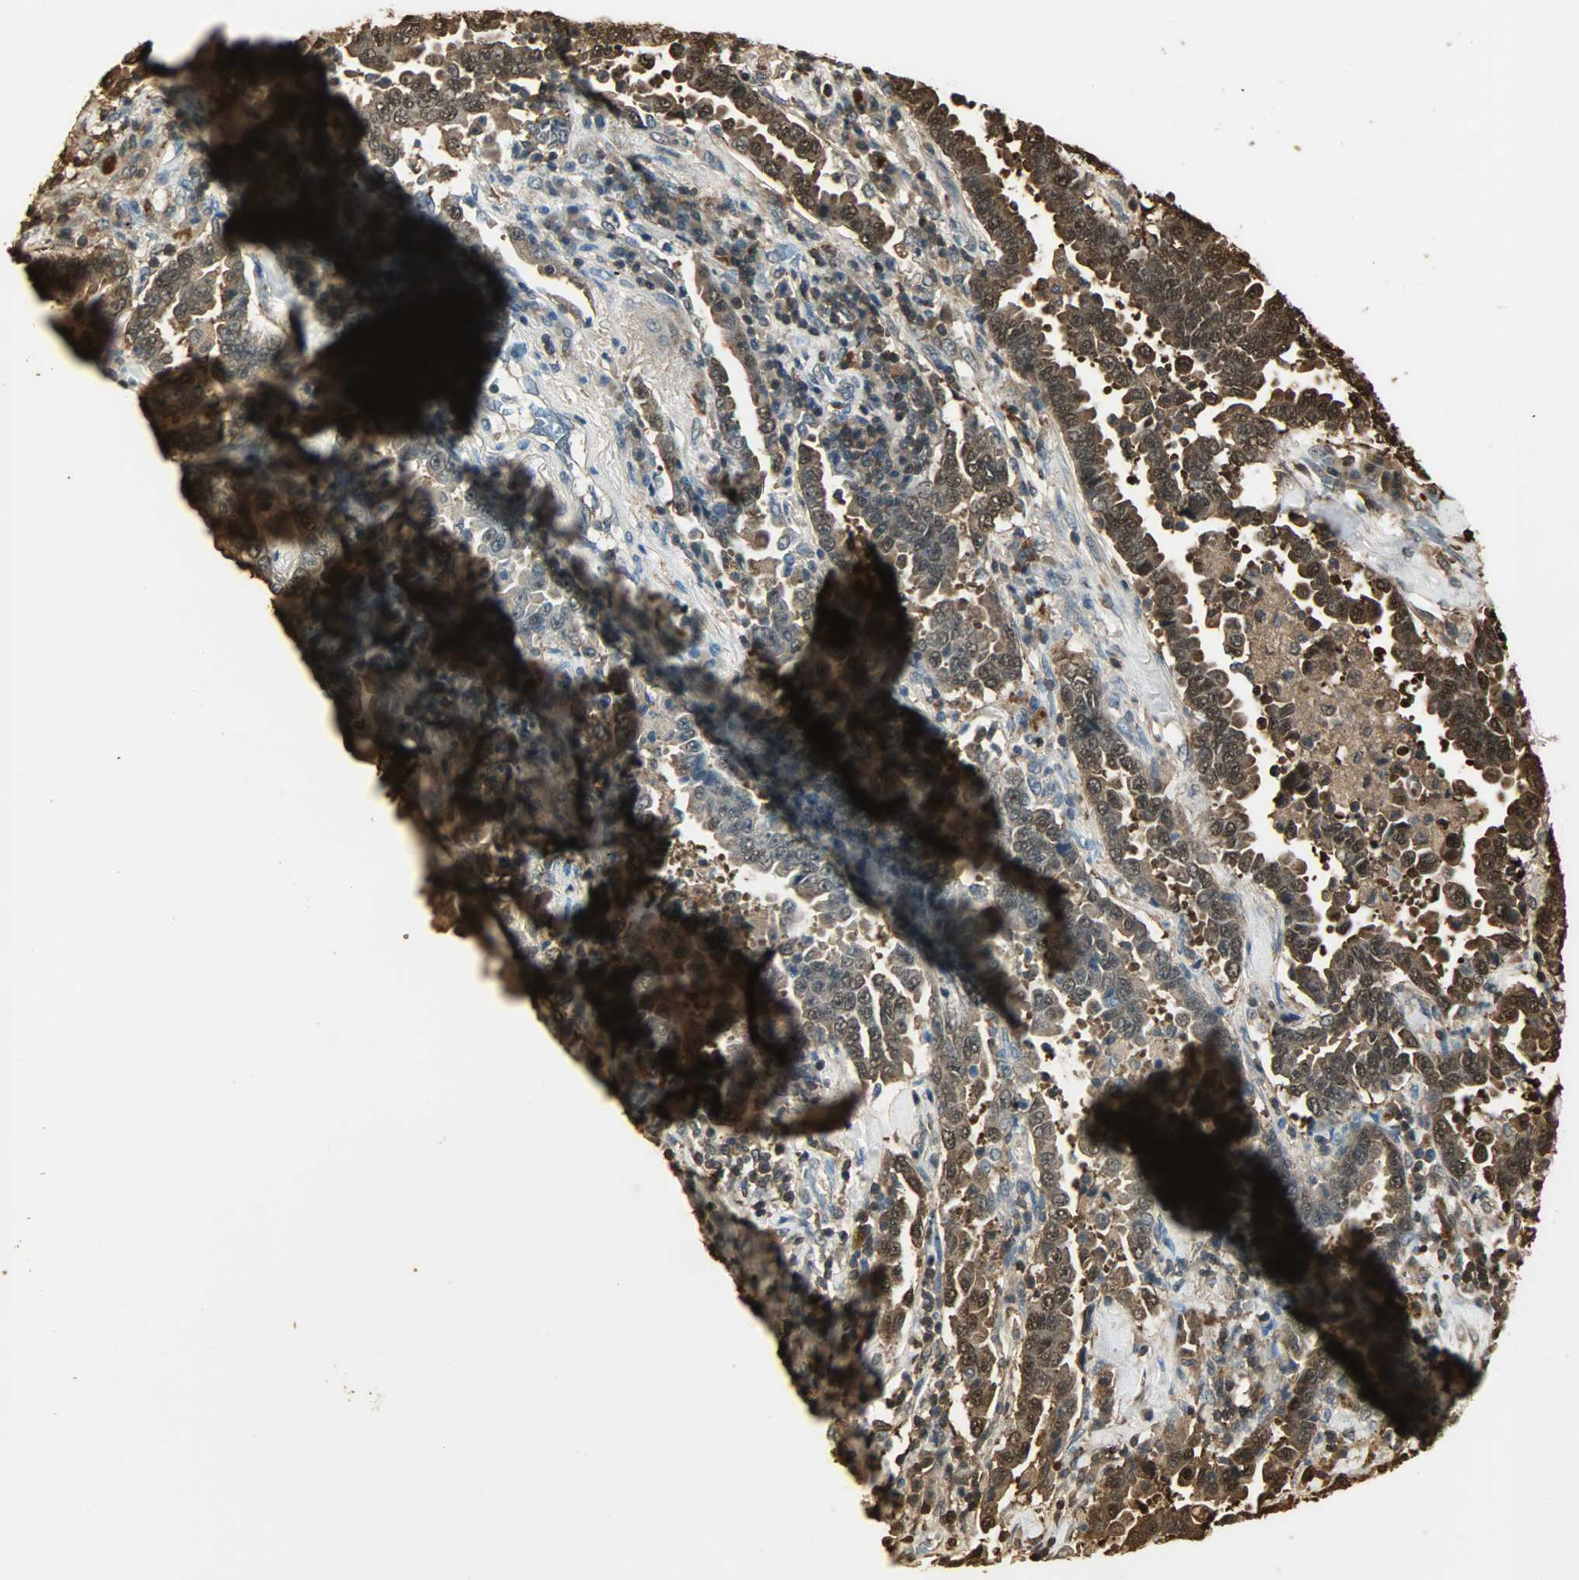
{"staining": {"intensity": "strong", "quantity": ">75%", "location": "cytoplasmic/membranous,nuclear"}, "tissue": "lung cancer", "cell_type": "Tumor cells", "image_type": "cancer", "snomed": [{"axis": "morphology", "description": "Normal tissue, NOS"}, {"axis": "morphology", "description": "Inflammation, NOS"}, {"axis": "morphology", "description": "Adenocarcinoma, NOS"}, {"axis": "topography", "description": "Lung"}], "caption": "High-magnification brightfield microscopy of lung cancer stained with DAB (brown) and counterstained with hematoxylin (blue). tumor cells exhibit strong cytoplasmic/membranous and nuclear expression is appreciated in approximately>75% of cells. The staining was performed using DAB (3,3'-diaminobenzidine) to visualize the protein expression in brown, while the nuclei were stained in blue with hematoxylin (Magnification: 20x).", "gene": "YWHAZ", "patient": {"sex": "female", "age": 64}}